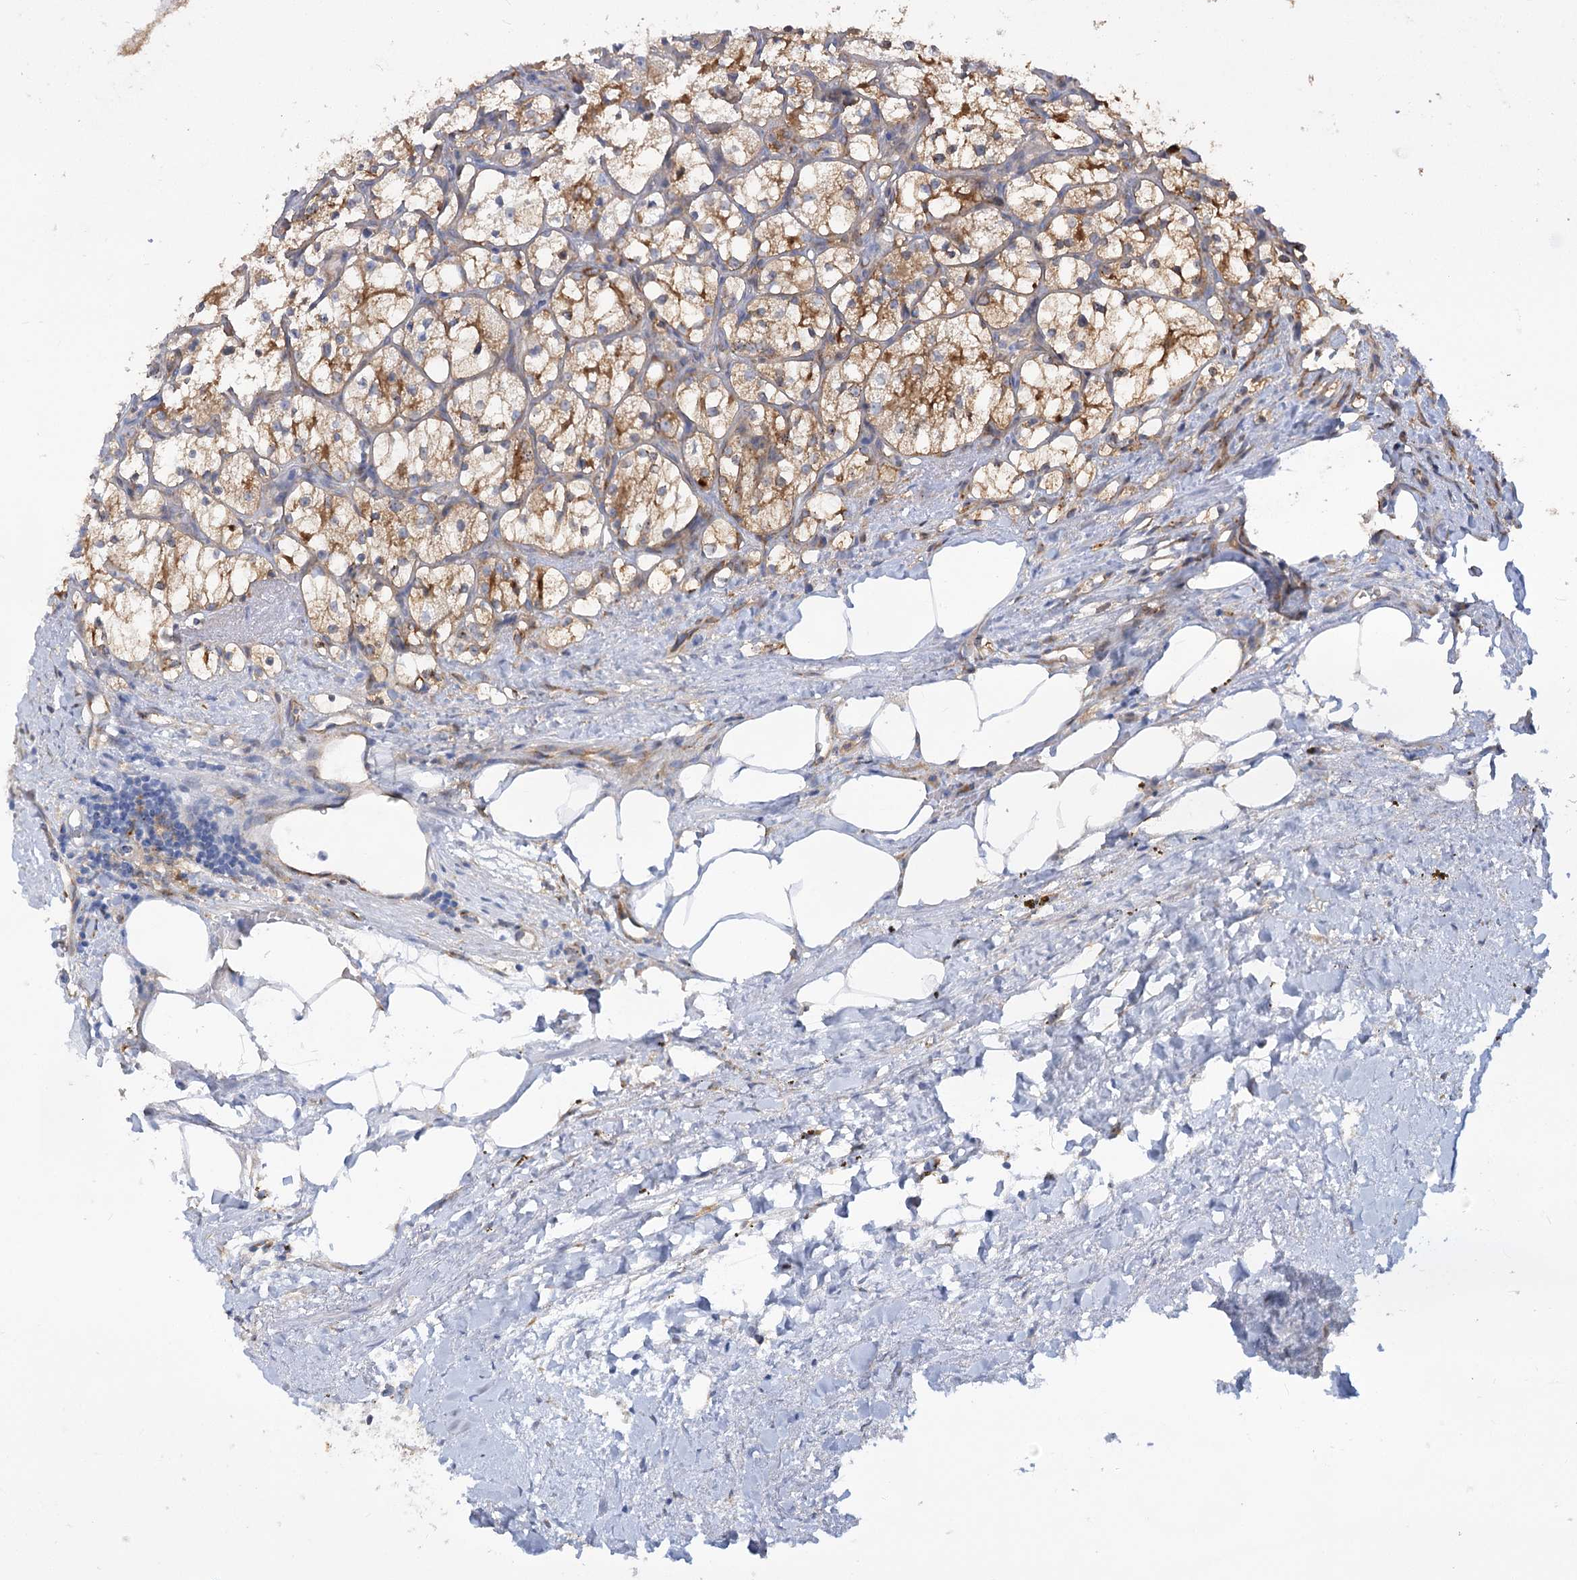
{"staining": {"intensity": "moderate", "quantity": ">75%", "location": "cytoplasmic/membranous"}, "tissue": "renal cancer", "cell_type": "Tumor cells", "image_type": "cancer", "snomed": [{"axis": "morphology", "description": "Adenocarcinoma, NOS"}, {"axis": "topography", "description": "Kidney"}], "caption": "An immunohistochemistry image of neoplastic tissue is shown. Protein staining in brown labels moderate cytoplasmic/membranous positivity in renal cancer (adenocarcinoma) within tumor cells.", "gene": "GUSB", "patient": {"sex": "female", "age": 69}}